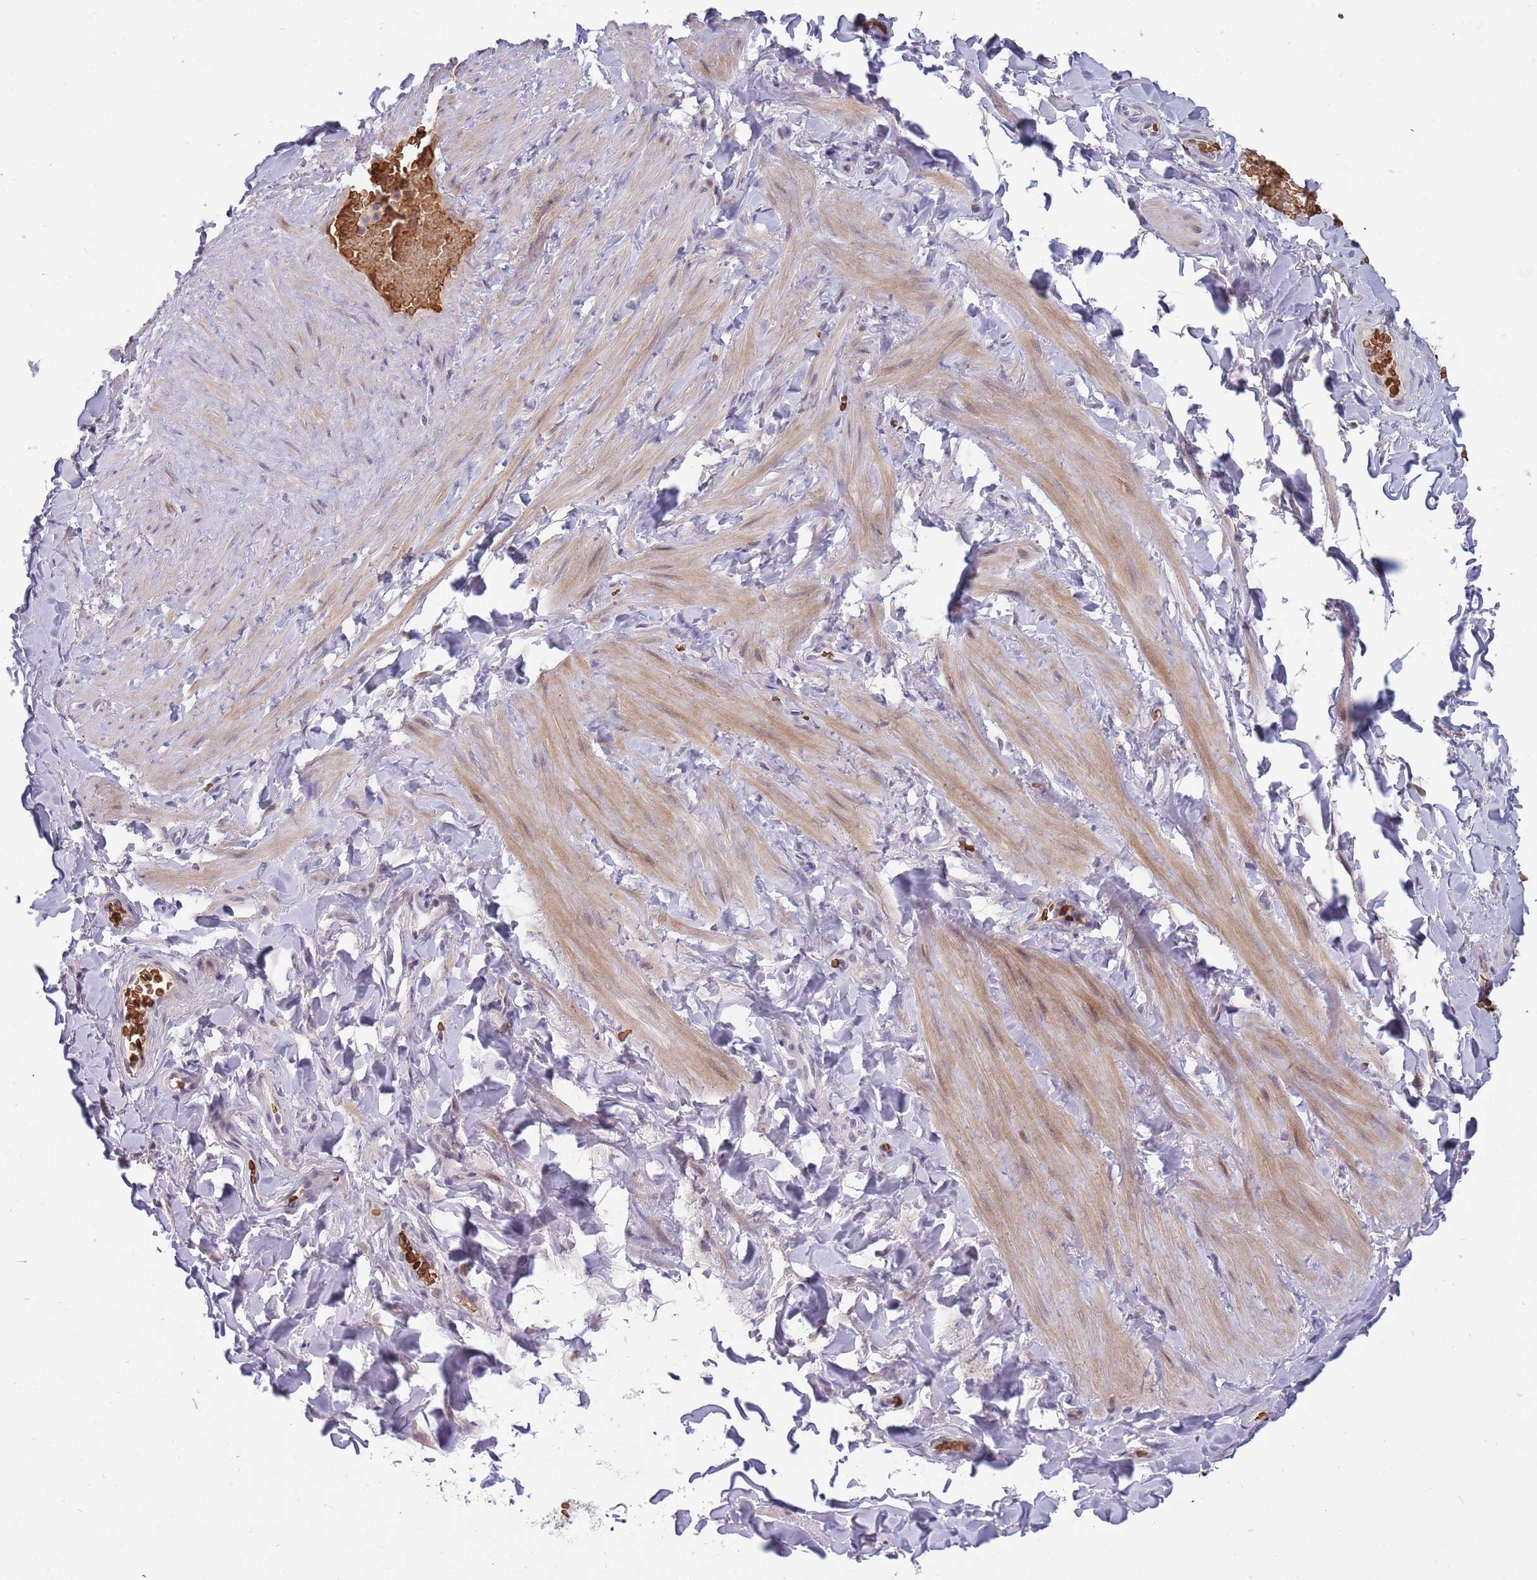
{"staining": {"intensity": "negative", "quantity": "none", "location": "none"}, "tissue": "adipose tissue", "cell_type": "Adipocytes", "image_type": "normal", "snomed": [{"axis": "morphology", "description": "Normal tissue, NOS"}, {"axis": "topography", "description": "Soft tissue"}, {"axis": "topography", "description": "Vascular tissue"}], "caption": "This is an IHC histopathology image of benign human adipose tissue. There is no positivity in adipocytes.", "gene": "LYPD6B", "patient": {"sex": "male", "age": 54}}